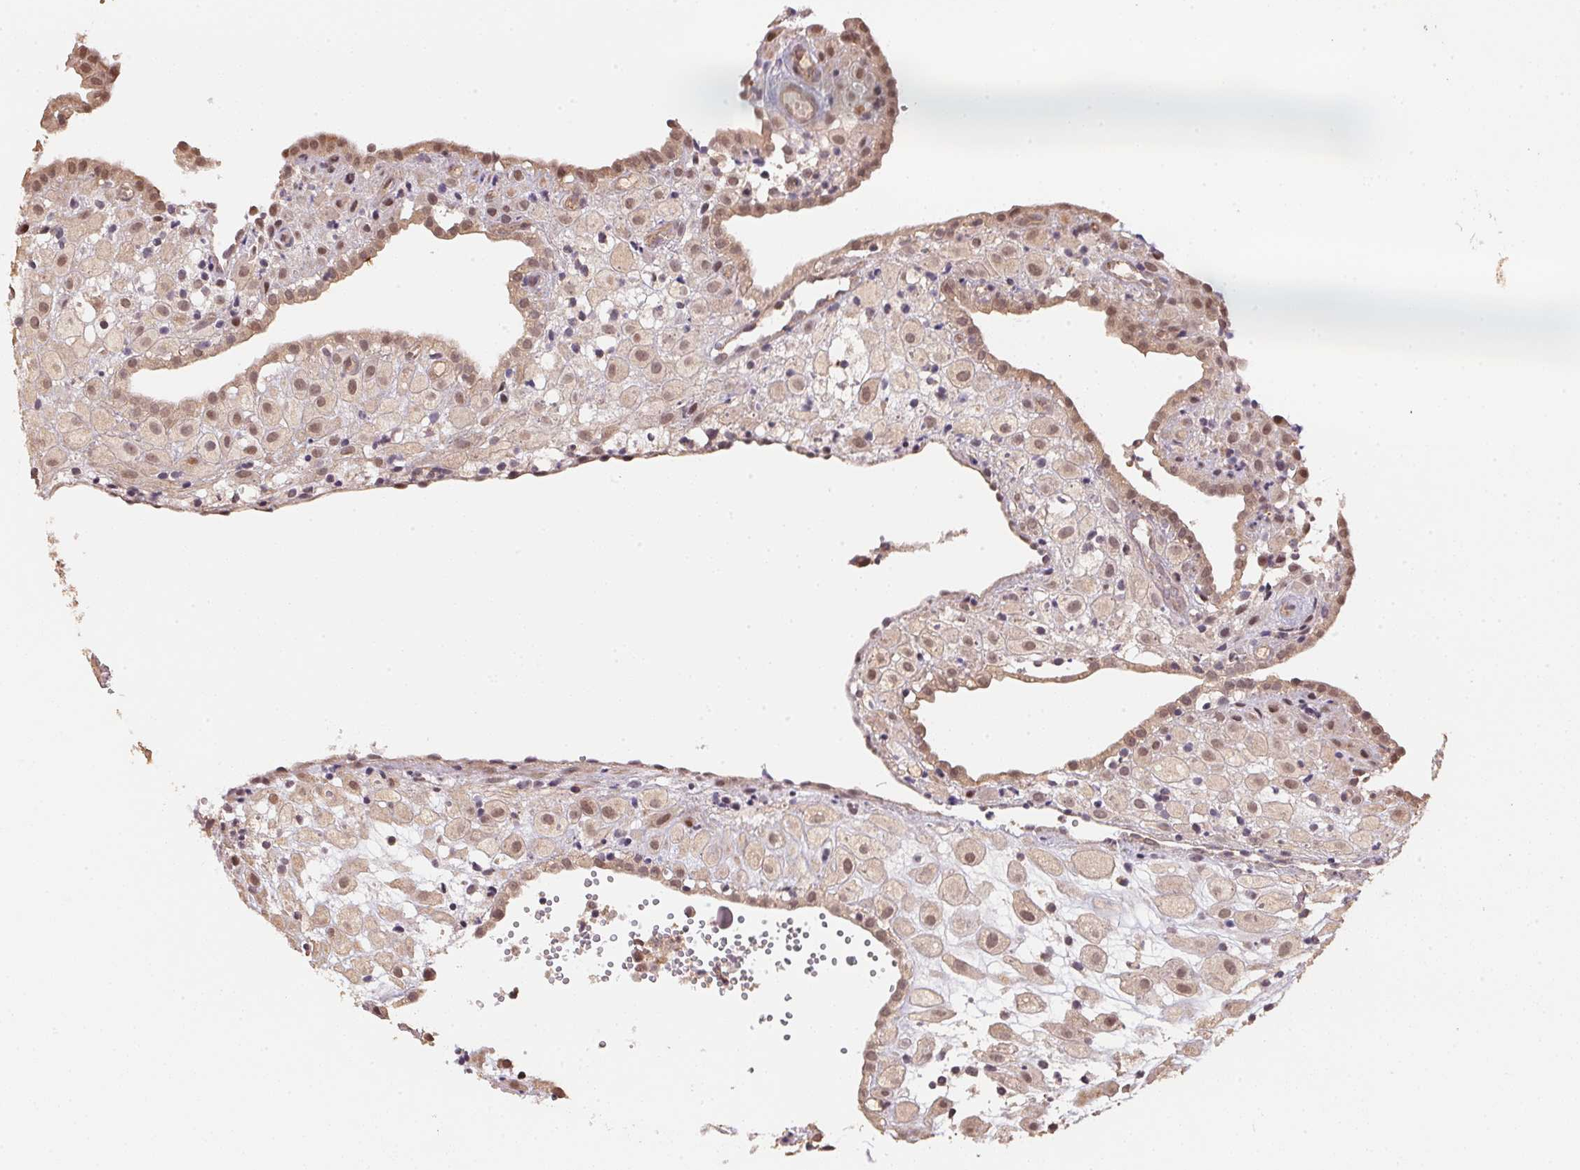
{"staining": {"intensity": "weak", "quantity": ">75%", "location": "nuclear"}, "tissue": "placenta", "cell_type": "Decidual cells", "image_type": "normal", "snomed": [{"axis": "morphology", "description": "Normal tissue, NOS"}, {"axis": "topography", "description": "Placenta"}], "caption": "The histopathology image displays staining of benign placenta, revealing weak nuclear protein staining (brown color) within decidual cells. Immunohistochemistry stains the protein of interest in brown and the nuclei are stained blue.", "gene": "TMEM222", "patient": {"sex": "female", "age": 24}}